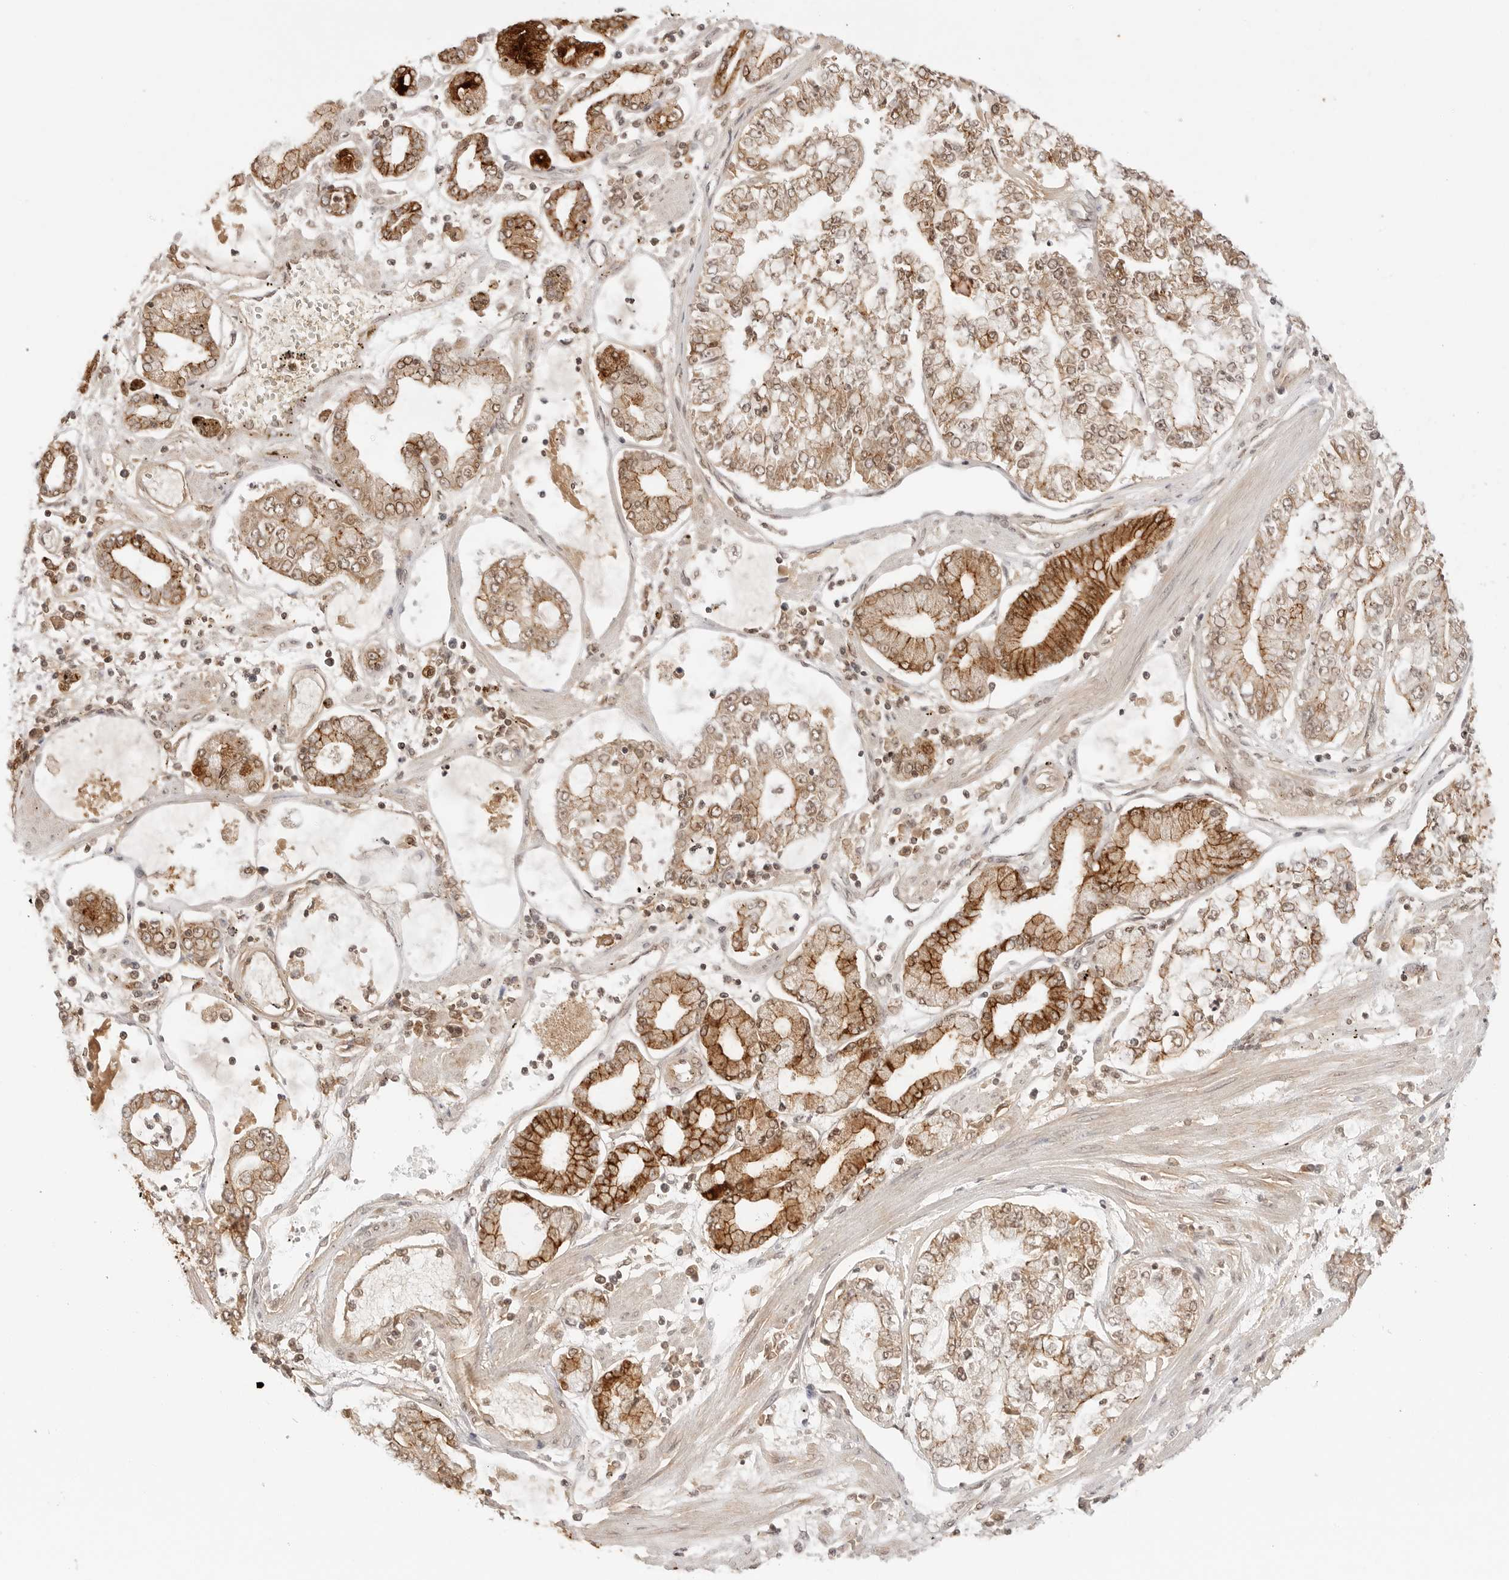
{"staining": {"intensity": "moderate", "quantity": ">75%", "location": "cytoplasmic/membranous"}, "tissue": "stomach cancer", "cell_type": "Tumor cells", "image_type": "cancer", "snomed": [{"axis": "morphology", "description": "Adenocarcinoma, NOS"}, {"axis": "topography", "description": "Stomach"}], "caption": "This is an image of immunohistochemistry staining of stomach cancer (adenocarcinoma), which shows moderate expression in the cytoplasmic/membranous of tumor cells.", "gene": "EPHA1", "patient": {"sex": "male", "age": 76}}